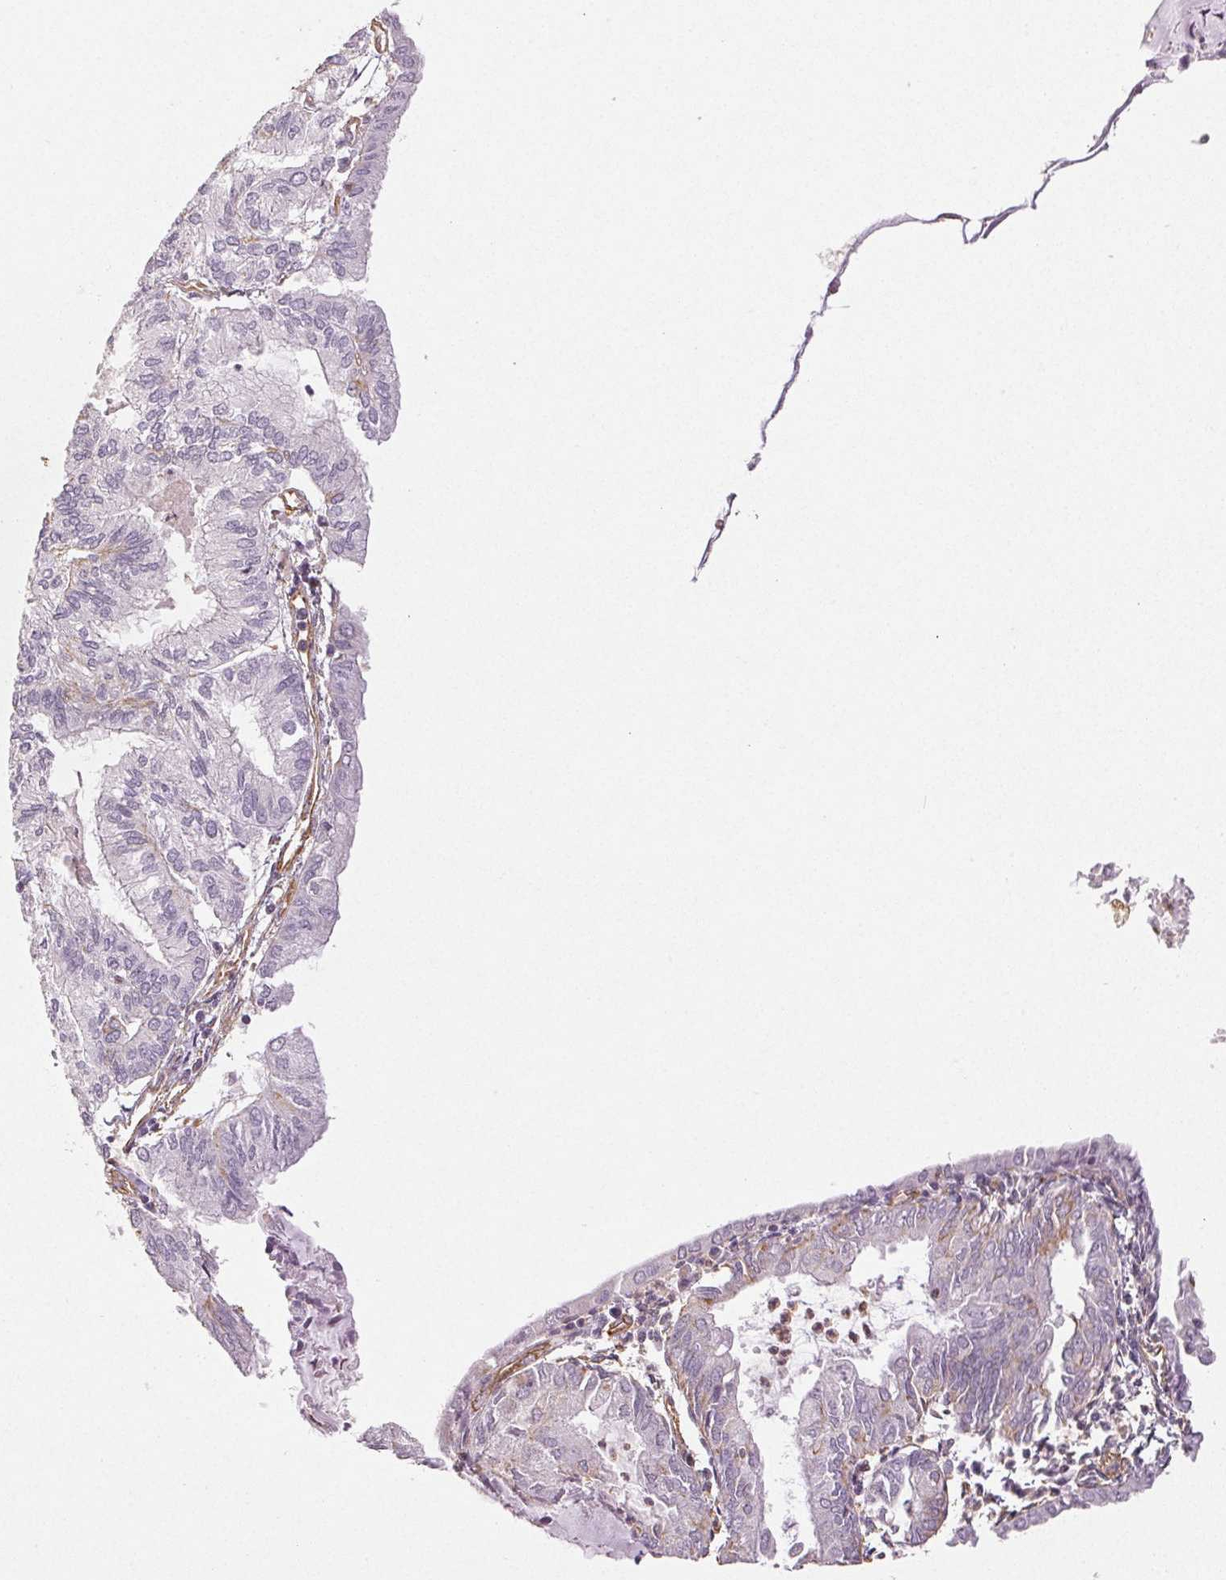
{"staining": {"intensity": "negative", "quantity": "none", "location": "none"}, "tissue": "endometrial cancer", "cell_type": "Tumor cells", "image_type": "cancer", "snomed": [{"axis": "morphology", "description": "Carcinoma, NOS"}, {"axis": "topography", "description": "Endometrium"}], "caption": "Tumor cells are negative for protein expression in human carcinoma (endometrial).", "gene": "COL7A1", "patient": {"sex": "female", "age": 62}}